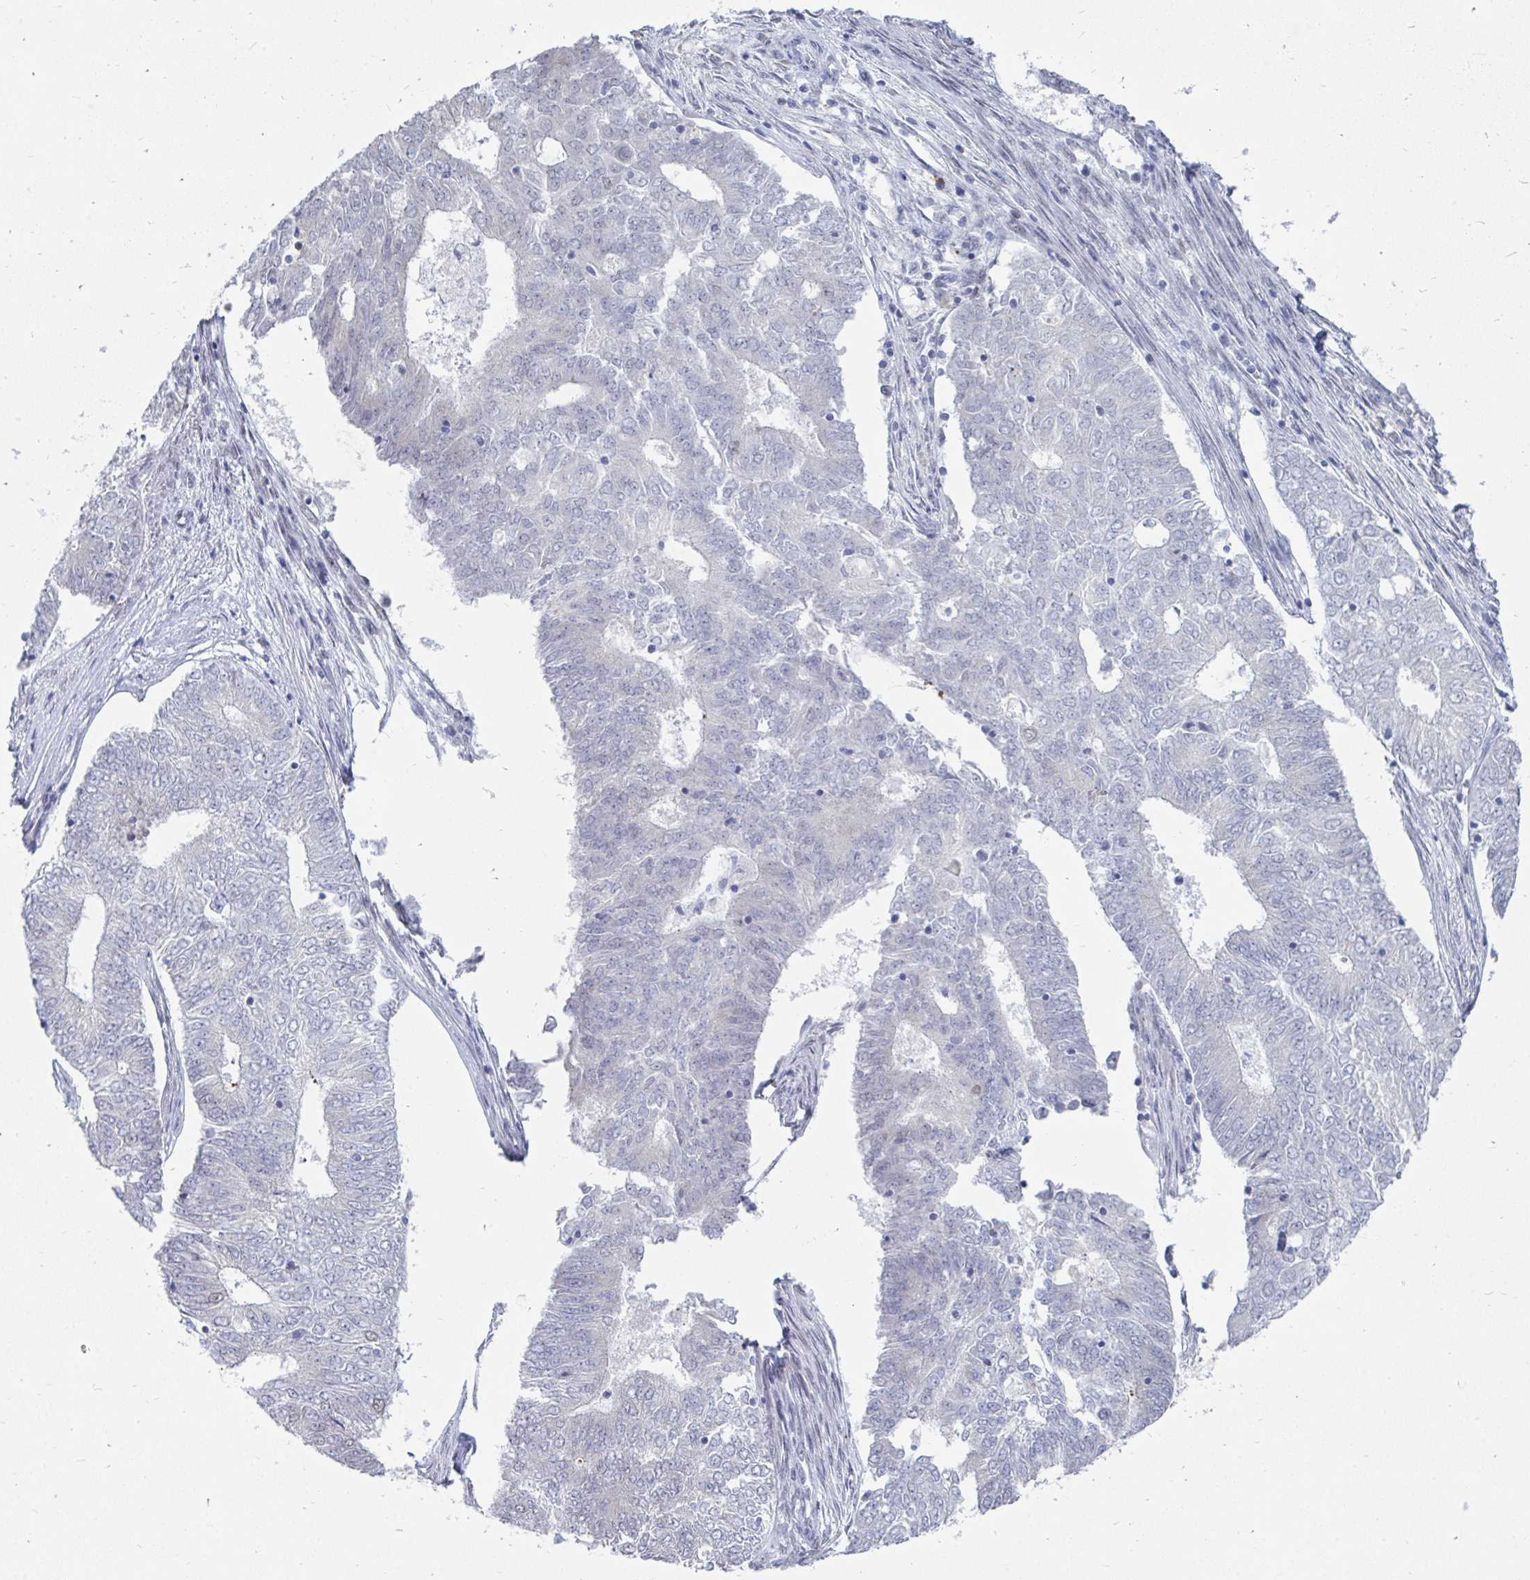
{"staining": {"intensity": "moderate", "quantity": "<25%", "location": "nuclear"}, "tissue": "endometrial cancer", "cell_type": "Tumor cells", "image_type": "cancer", "snomed": [{"axis": "morphology", "description": "Adenocarcinoma, NOS"}, {"axis": "topography", "description": "Endometrium"}], "caption": "Immunohistochemical staining of endometrial adenocarcinoma shows low levels of moderate nuclear protein positivity in approximately <25% of tumor cells. (IHC, brightfield microscopy, high magnification).", "gene": "TRIP12", "patient": {"sex": "female", "age": 62}}